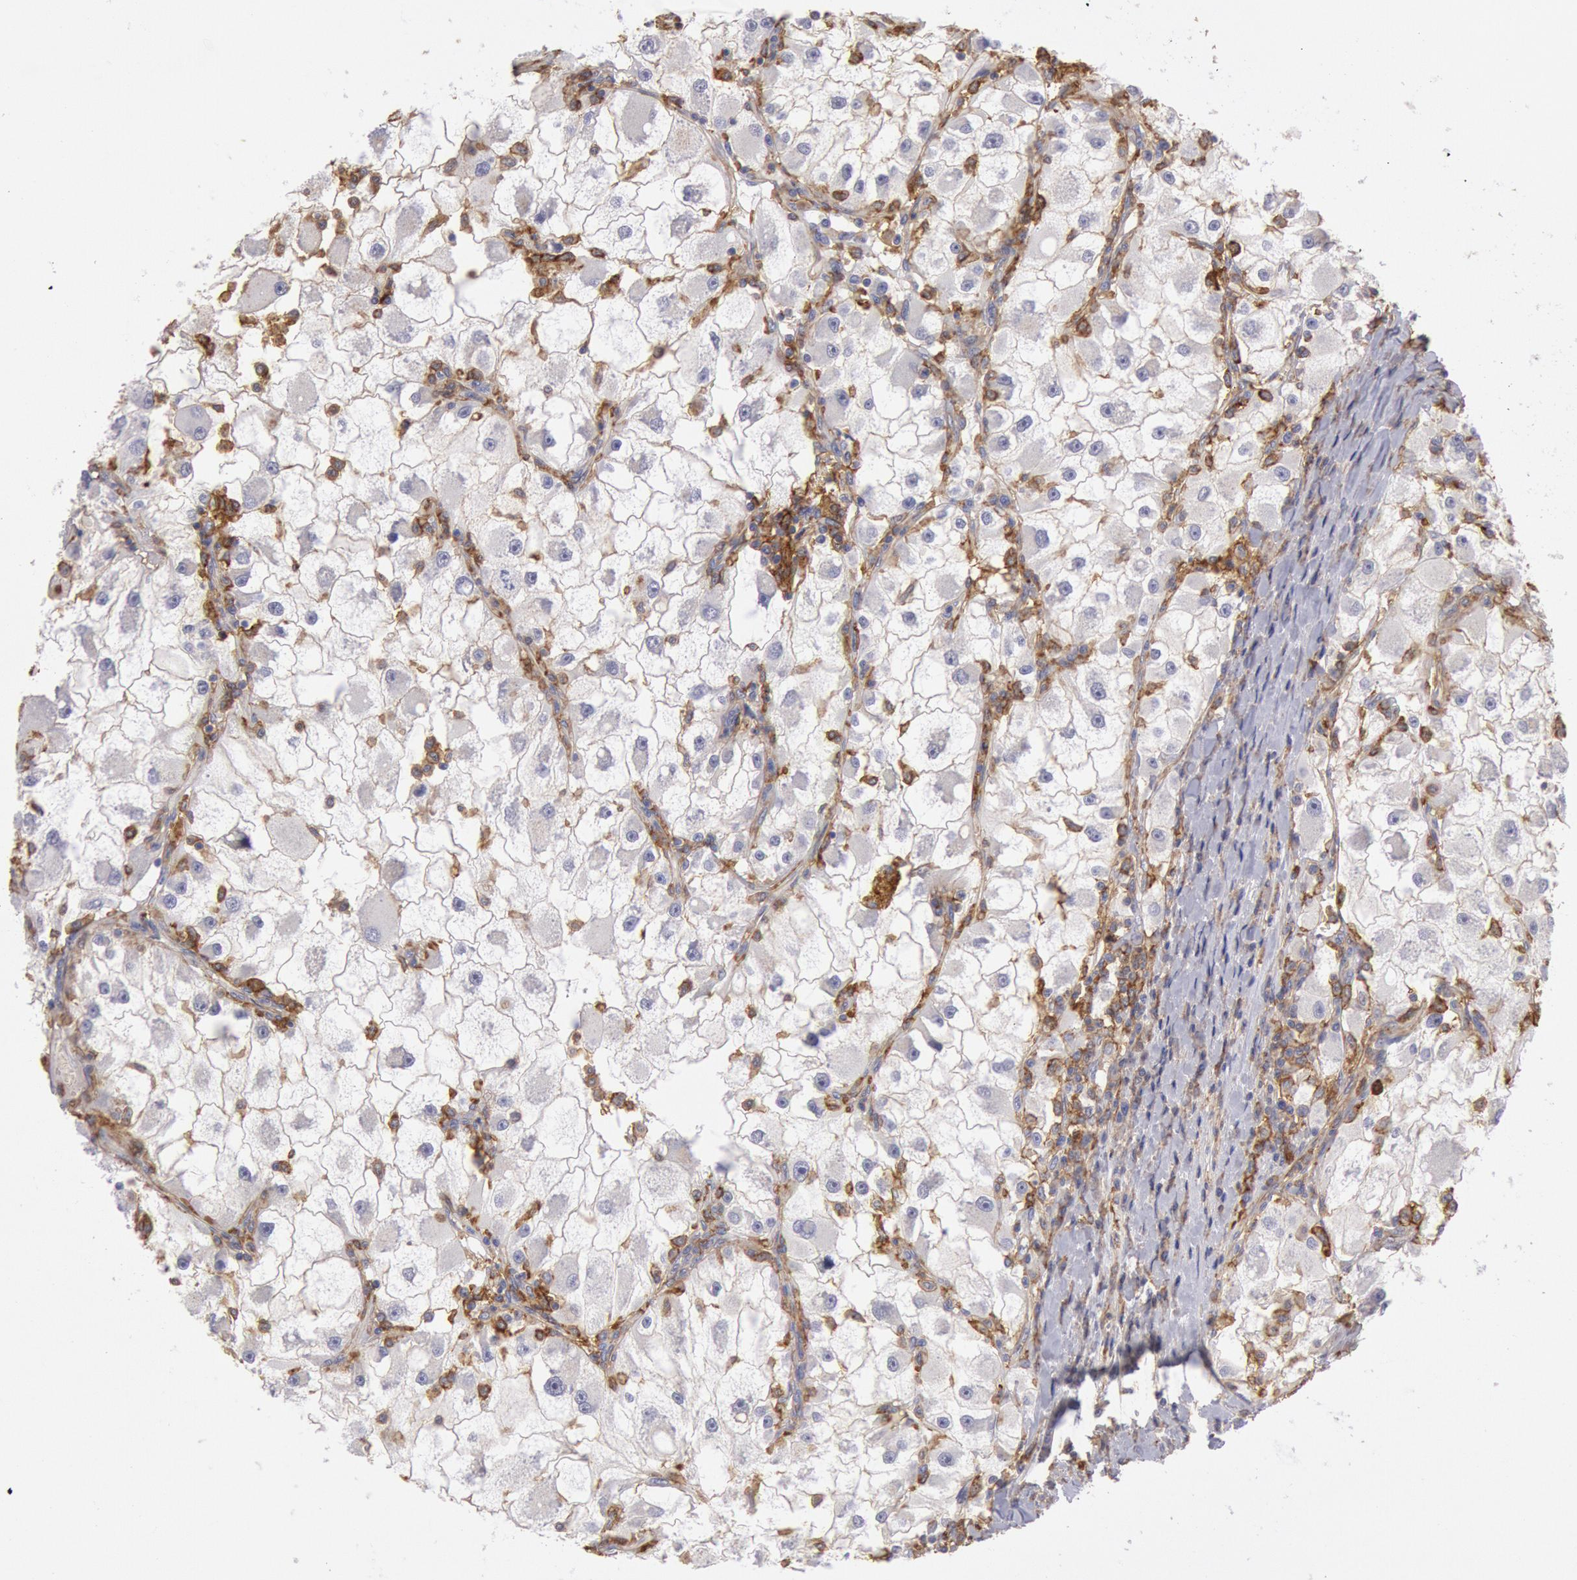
{"staining": {"intensity": "weak", "quantity": "<25%", "location": "cytoplasmic/membranous"}, "tissue": "renal cancer", "cell_type": "Tumor cells", "image_type": "cancer", "snomed": [{"axis": "morphology", "description": "Adenocarcinoma, NOS"}, {"axis": "topography", "description": "Kidney"}], "caption": "A photomicrograph of human adenocarcinoma (renal) is negative for staining in tumor cells.", "gene": "SNAP23", "patient": {"sex": "female", "age": 73}}